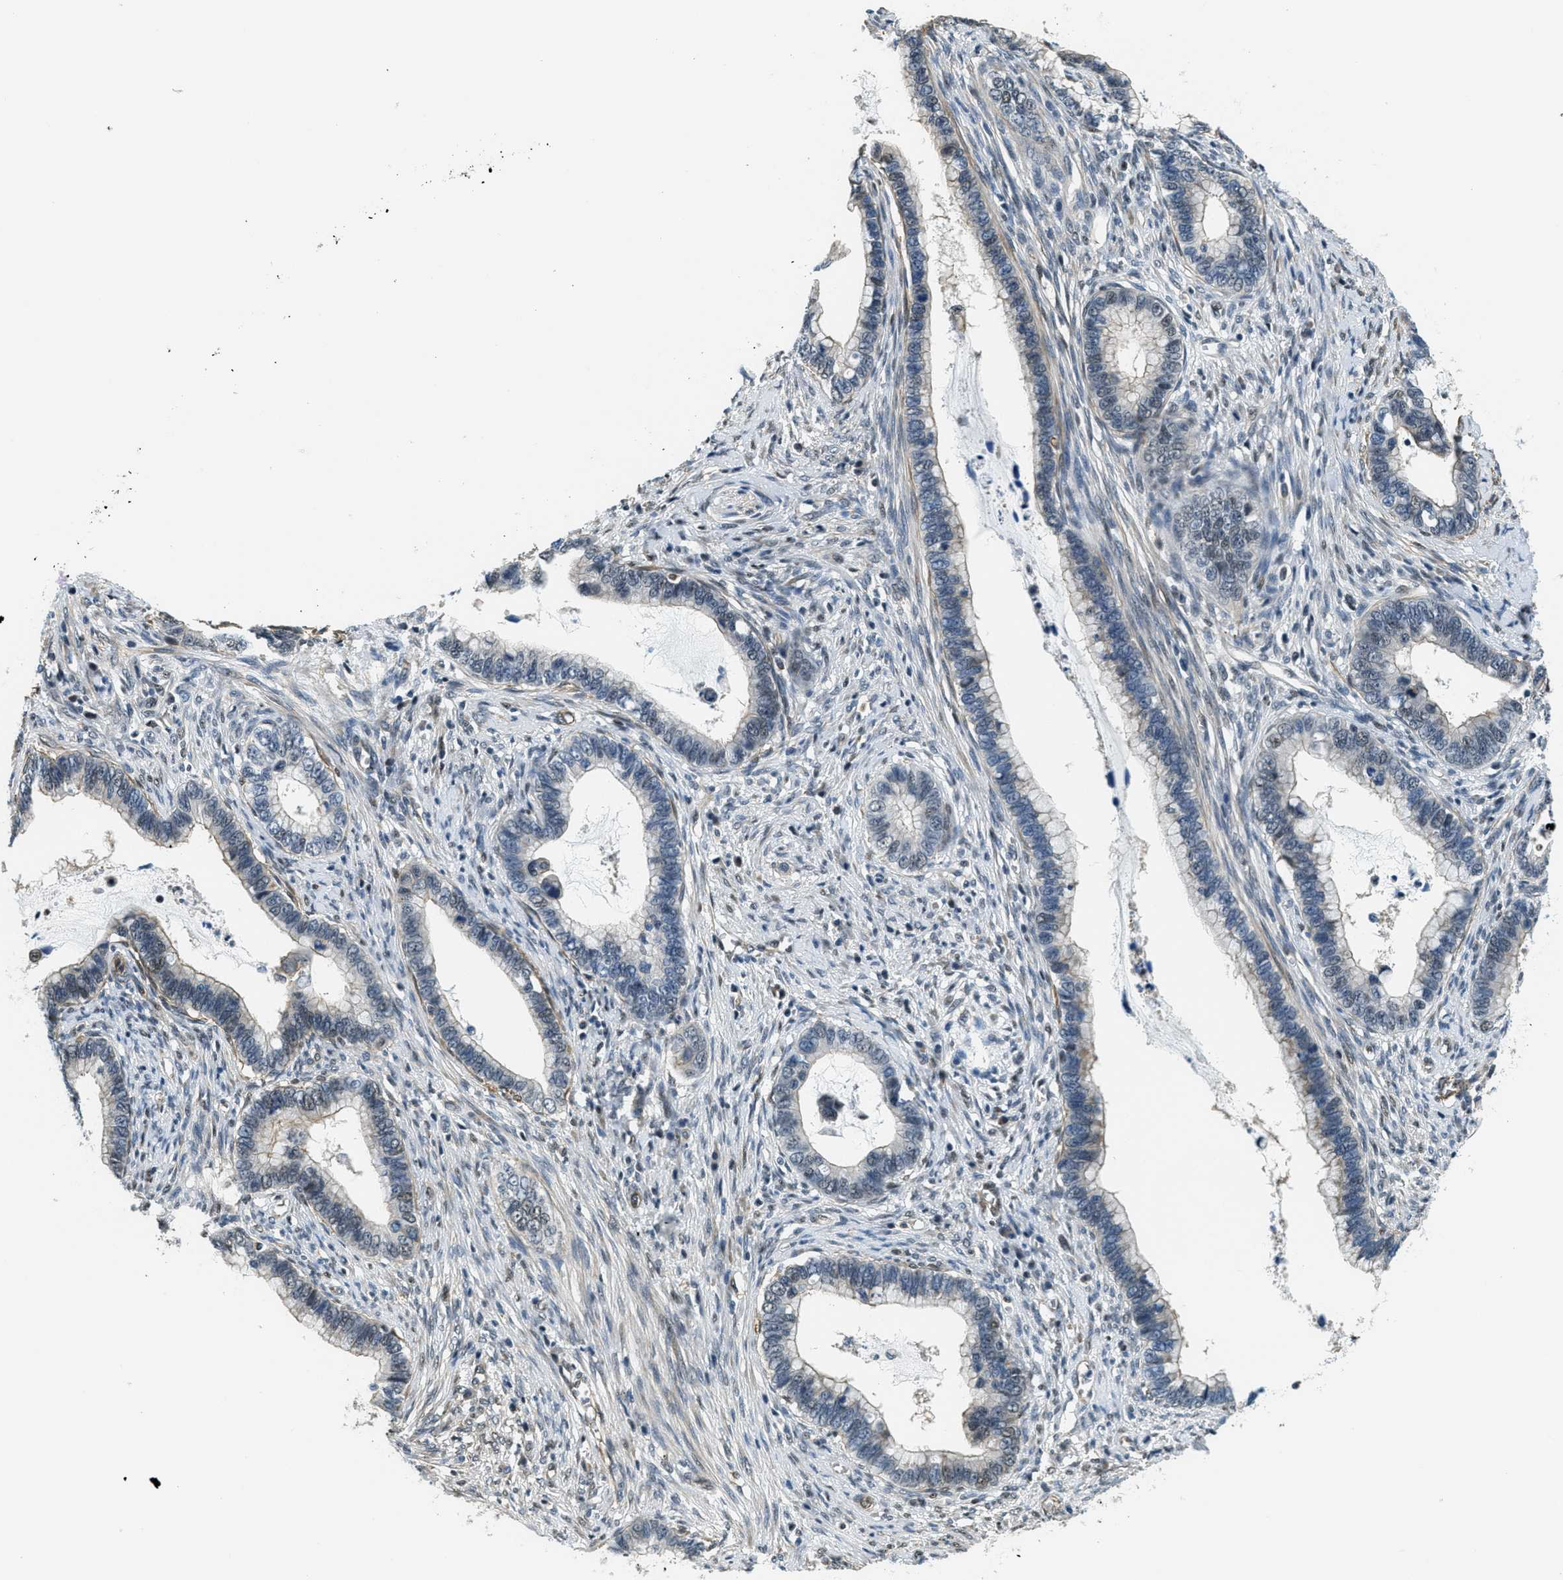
{"staining": {"intensity": "weak", "quantity": "25%-75%", "location": "cytoplasmic/membranous"}, "tissue": "cervical cancer", "cell_type": "Tumor cells", "image_type": "cancer", "snomed": [{"axis": "morphology", "description": "Adenocarcinoma, NOS"}, {"axis": "topography", "description": "Cervix"}], "caption": "Cervical cancer stained with DAB (3,3'-diaminobenzidine) immunohistochemistry (IHC) reveals low levels of weak cytoplasmic/membranous positivity in approximately 25%-75% of tumor cells.", "gene": "CFAP36", "patient": {"sex": "female", "age": 44}}